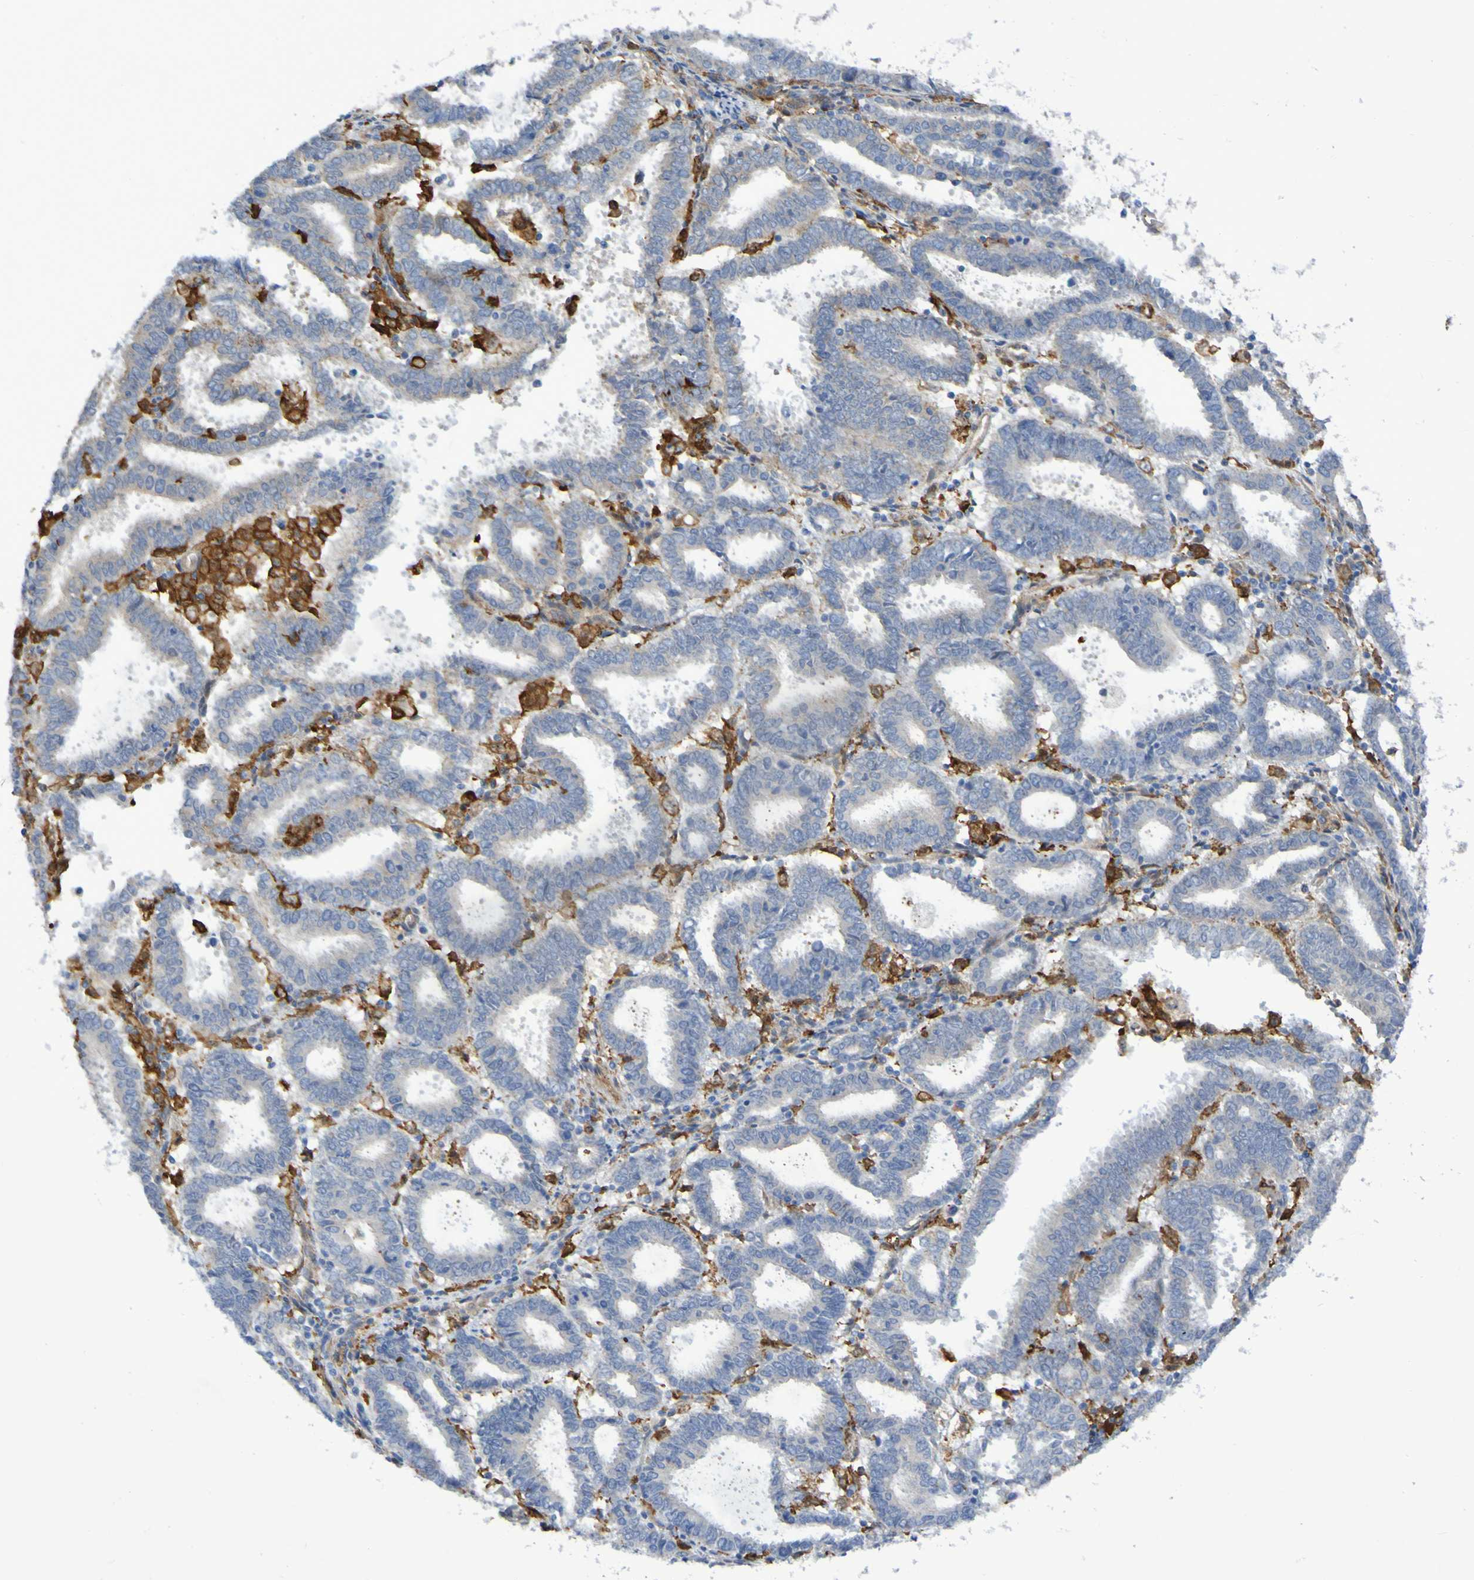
{"staining": {"intensity": "negative", "quantity": "none", "location": "none"}, "tissue": "endometrial cancer", "cell_type": "Tumor cells", "image_type": "cancer", "snomed": [{"axis": "morphology", "description": "Adenocarcinoma, NOS"}, {"axis": "topography", "description": "Uterus"}], "caption": "High magnification brightfield microscopy of endometrial cancer stained with DAB (3,3'-diaminobenzidine) (brown) and counterstained with hematoxylin (blue): tumor cells show no significant expression.", "gene": "SCRG1", "patient": {"sex": "female", "age": 83}}